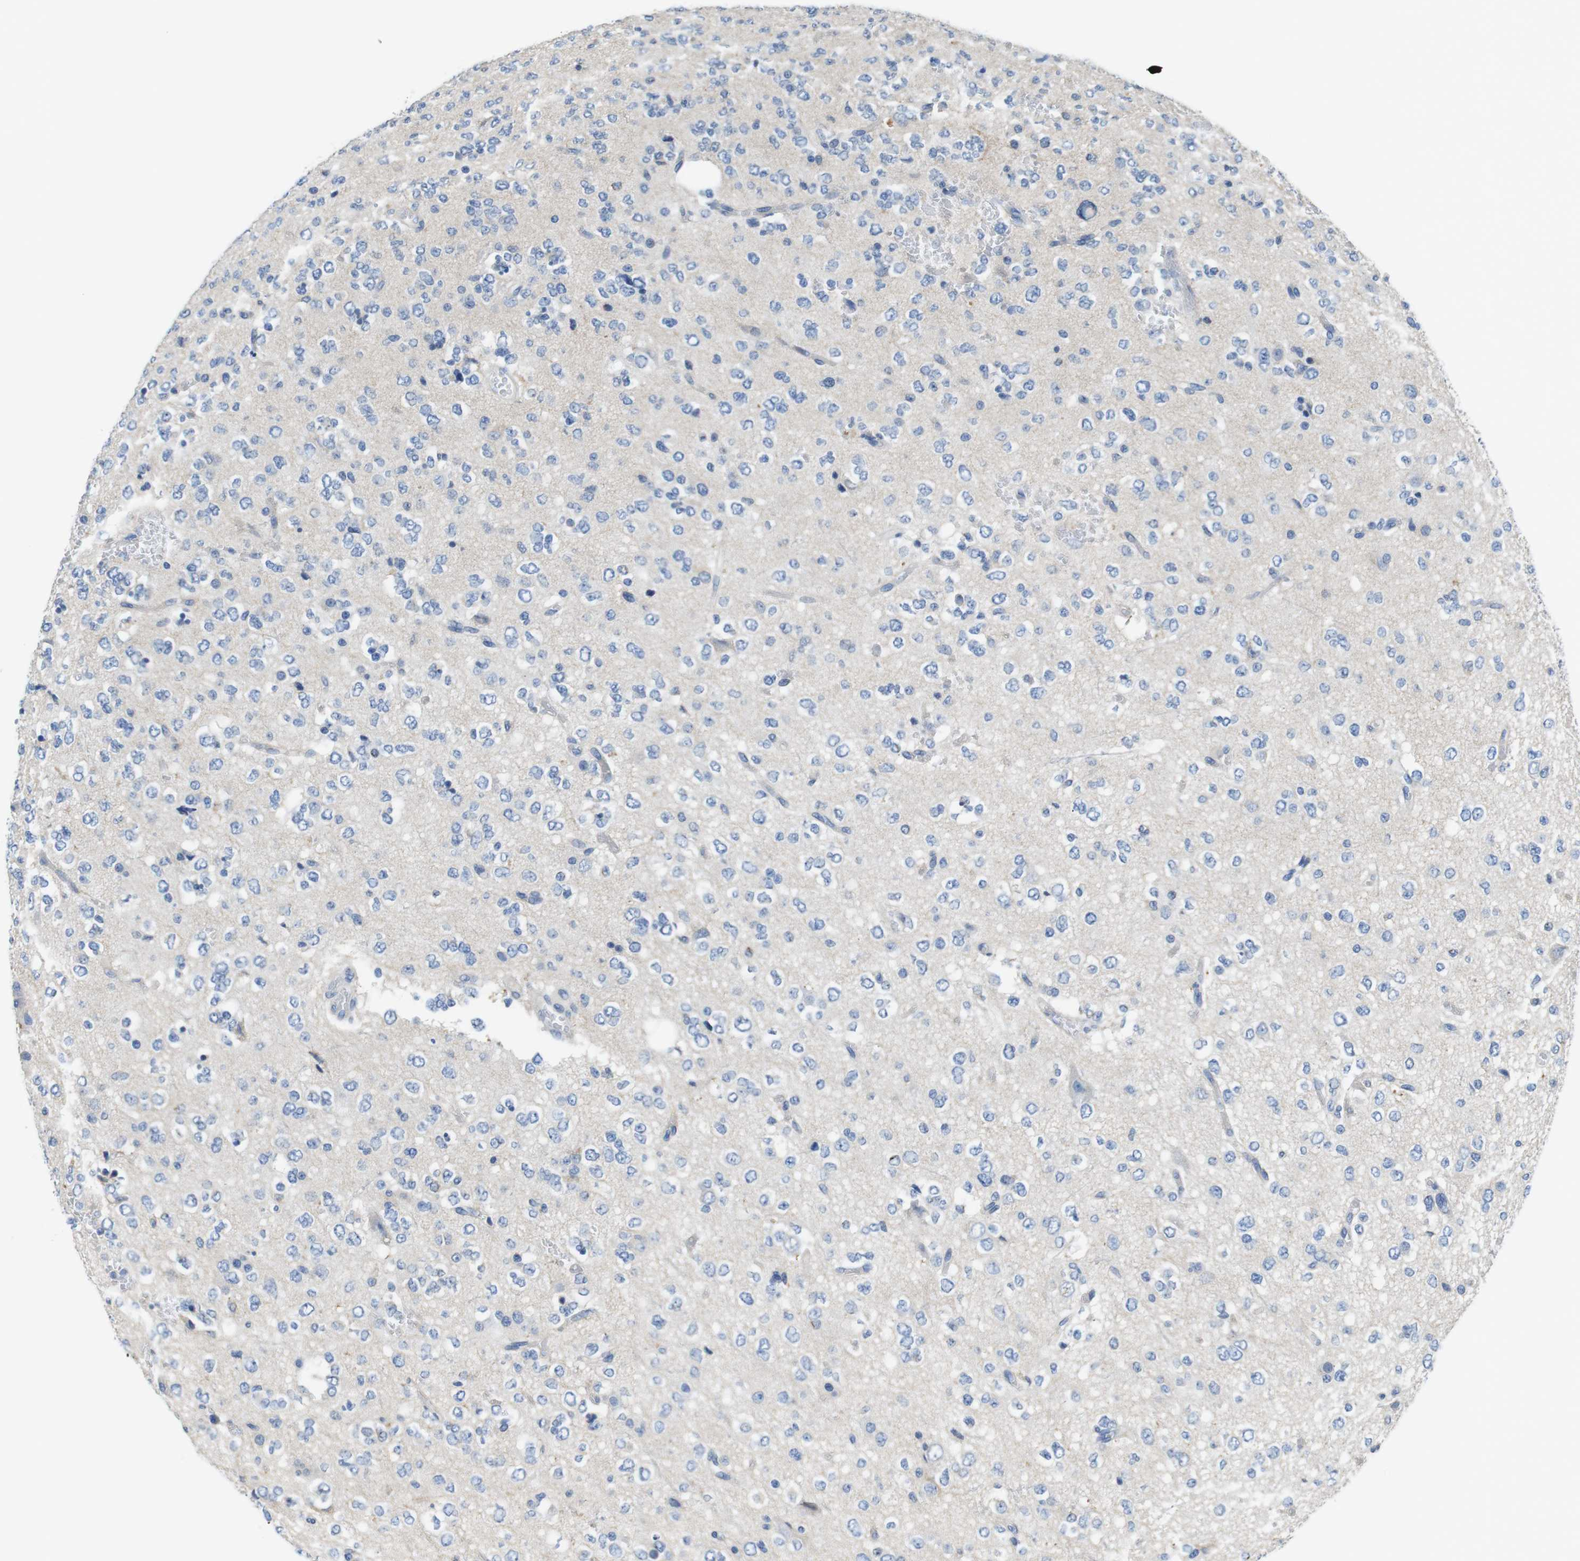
{"staining": {"intensity": "negative", "quantity": "none", "location": "none"}, "tissue": "glioma", "cell_type": "Tumor cells", "image_type": "cancer", "snomed": [{"axis": "morphology", "description": "Glioma, malignant, Low grade"}, {"axis": "topography", "description": "Brain"}], "caption": "This is an immunohistochemistry (IHC) image of glioma. There is no positivity in tumor cells.", "gene": "CDH8", "patient": {"sex": "male", "age": 38}}